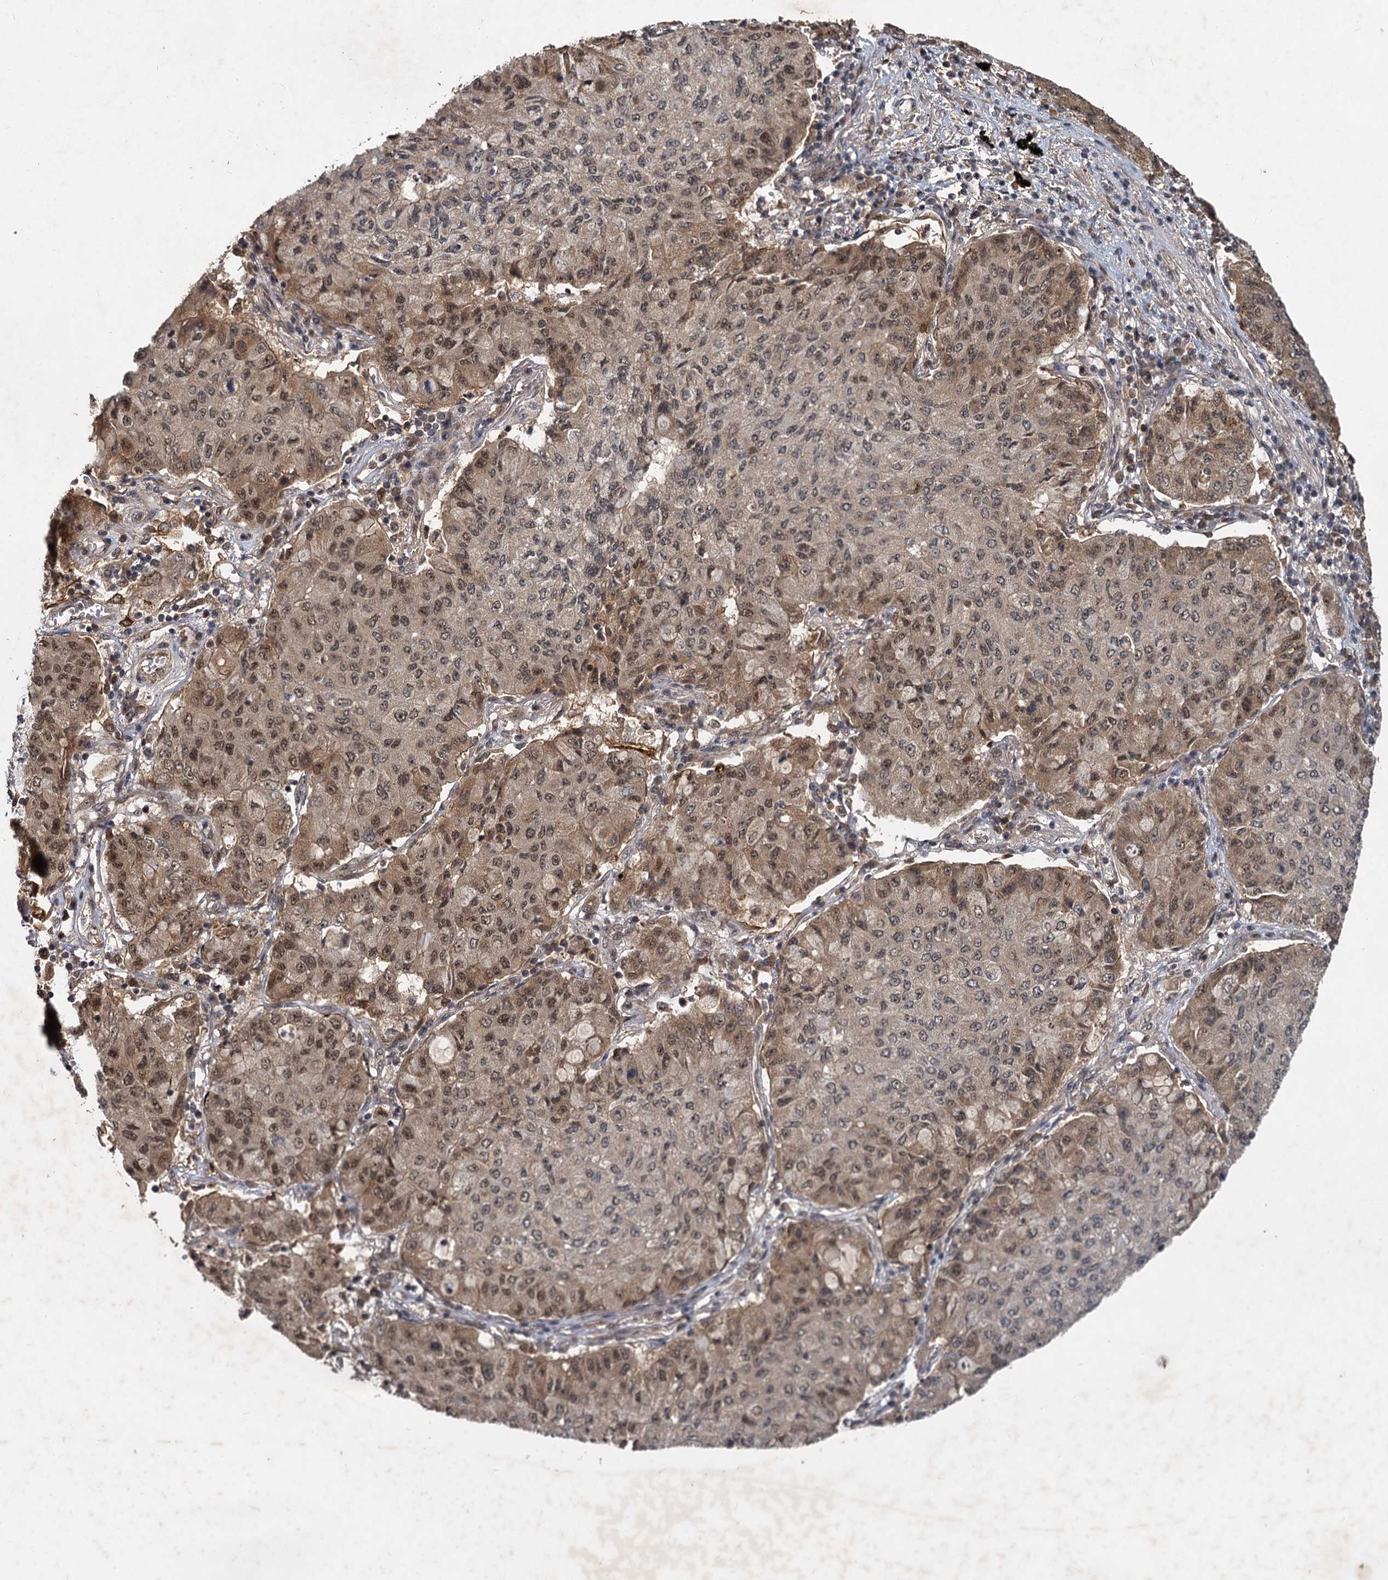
{"staining": {"intensity": "moderate", "quantity": ">75%", "location": "cytoplasmic/membranous,nuclear"}, "tissue": "lung cancer", "cell_type": "Tumor cells", "image_type": "cancer", "snomed": [{"axis": "morphology", "description": "Squamous cell carcinoma, NOS"}, {"axis": "topography", "description": "Lung"}], "caption": "Lung cancer (squamous cell carcinoma) was stained to show a protein in brown. There is medium levels of moderate cytoplasmic/membranous and nuclear expression in about >75% of tumor cells.", "gene": "RITA1", "patient": {"sex": "male", "age": 74}}